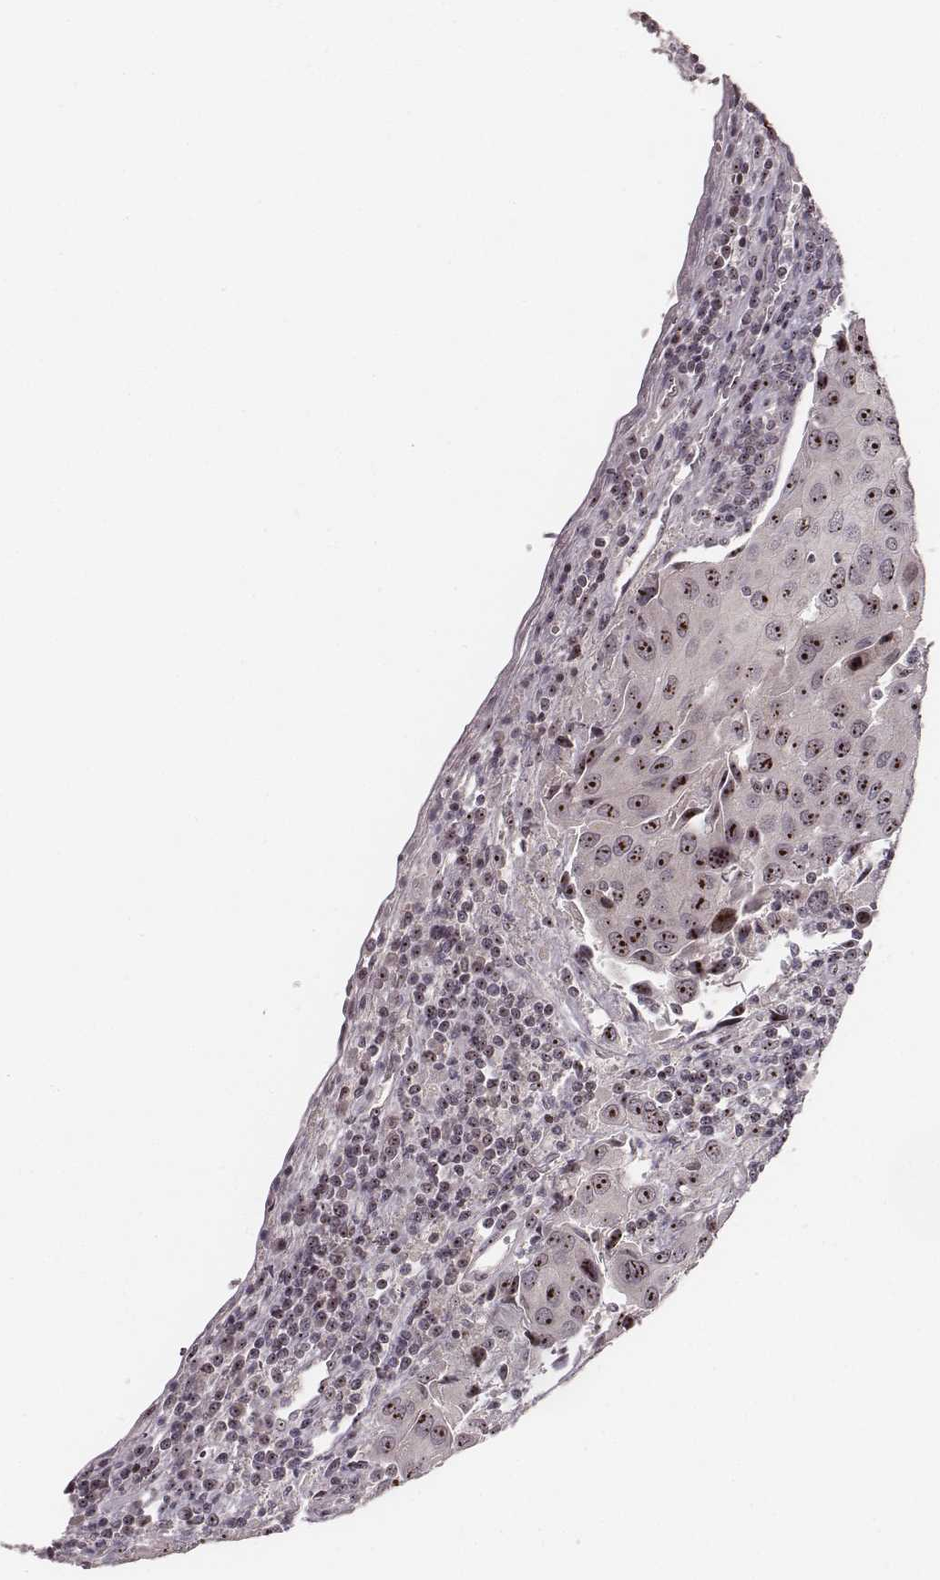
{"staining": {"intensity": "moderate", "quantity": ">75%", "location": "nuclear"}, "tissue": "urothelial cancer", "cell_type": "Tumor cells", "image_type": "cancer", "snomed": [{"axis": "morphology", "description": "Urothelial carcinoma, High grade"}, {"axis": "topography", "description": "Urinary bladder"}], "caption": "Tumor cells demonstrate medium levels of moderate nuclear positivity in about >75% of cells in human urothelial cancer.", "gene": "NOP56", "patient": {"sex": "female", "age": 85}}